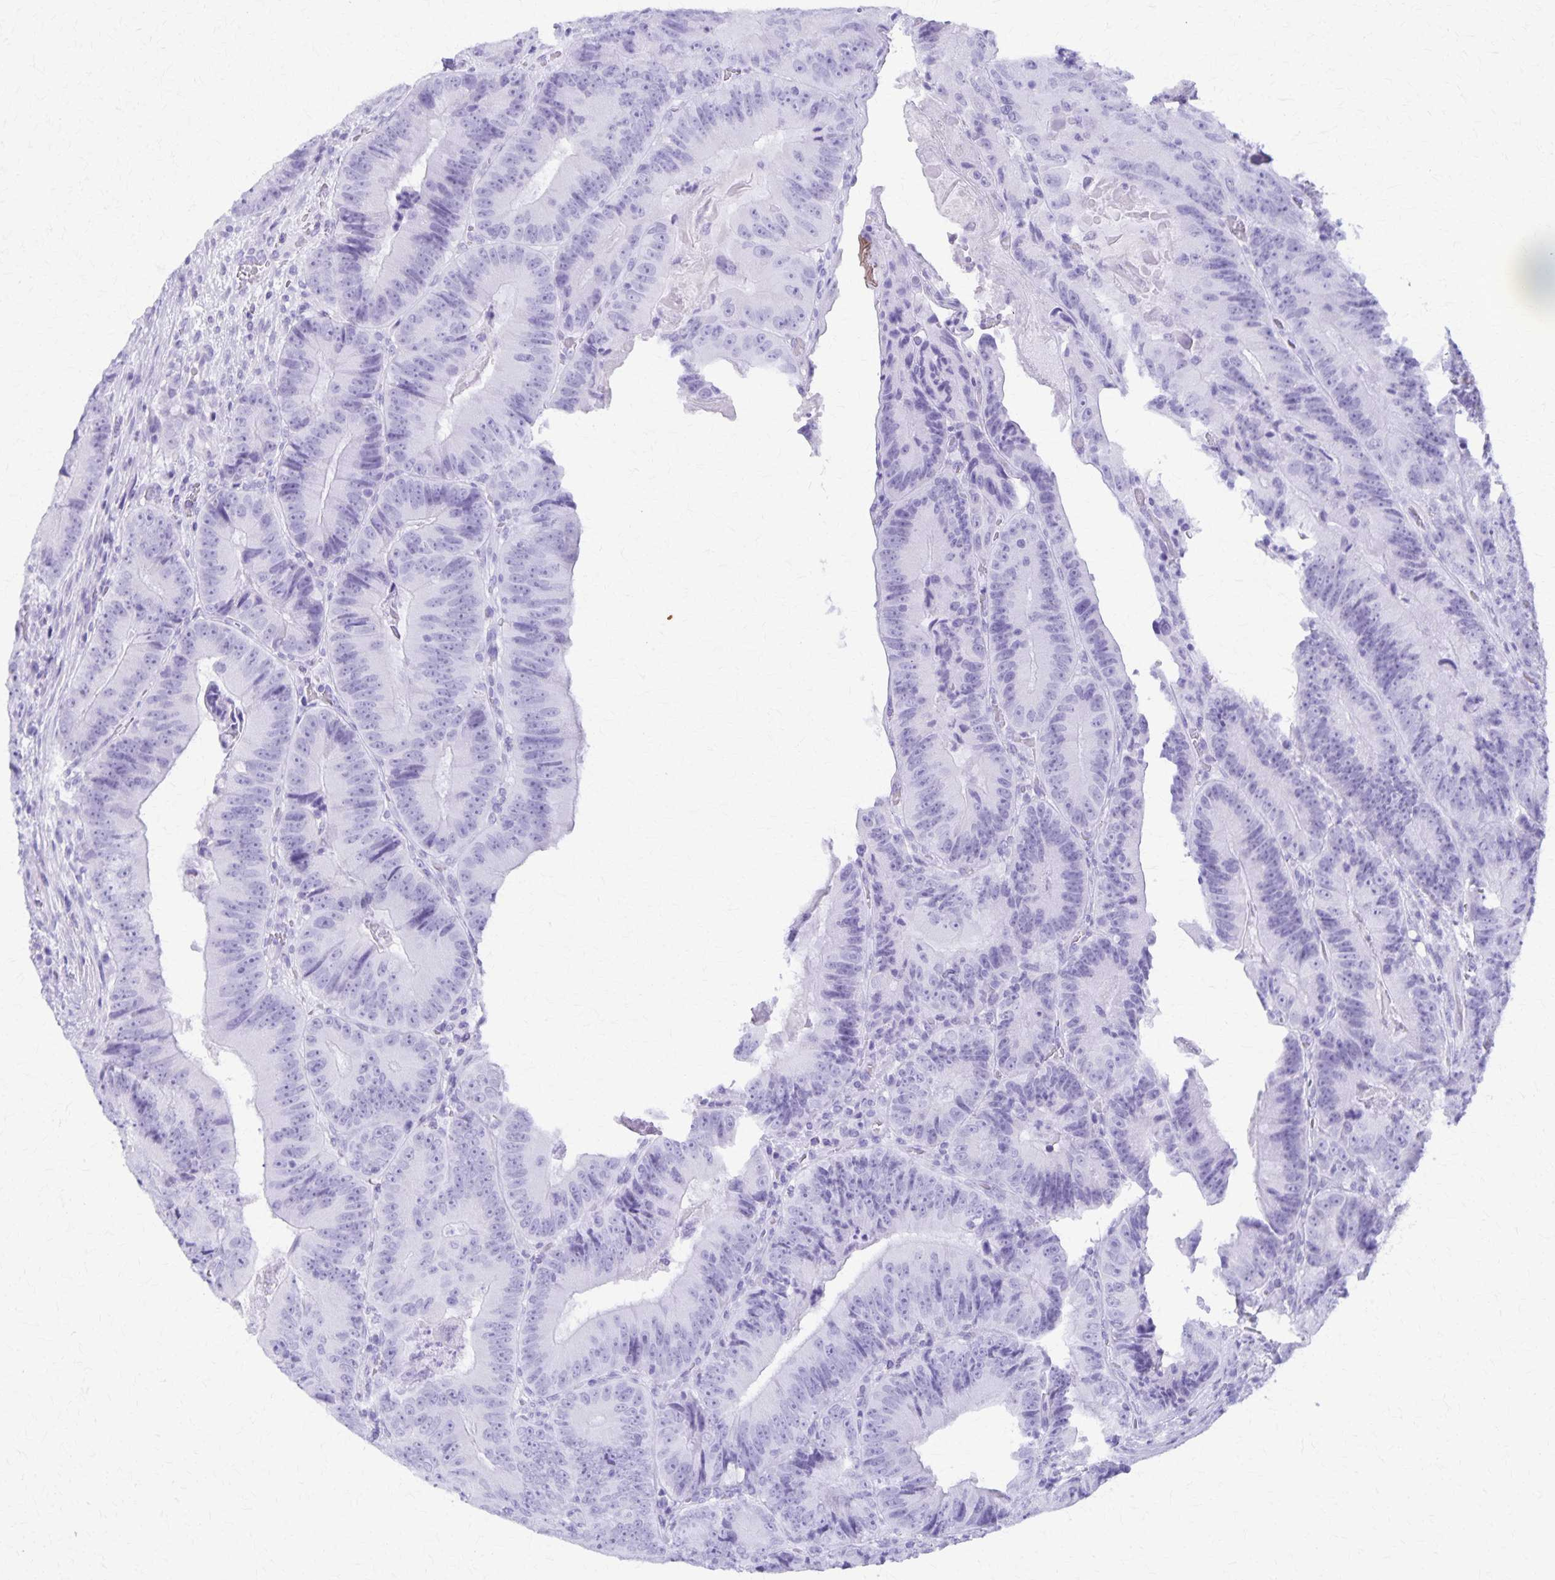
{"staining": {"intensity": "negative", "quantity": "none", "location": "none"}, "tissue": "colorectal cancer", "cell_type": "Tumor cells", "image_type": "cancer", "snomed": [{"axis": "morphology", "description": "Adenocarcinoma, NOS"}, {"axis": "topography", "description": "Colon"}], "caption": "Tumor cells are negative for protein expression in human adenocarcinoma (colorectal). (DAB (3,3'-diaminobenzidine) IHC, high magnification).", "gene": "DEFA5", "patient": {"sex": "female", "age": 86}}